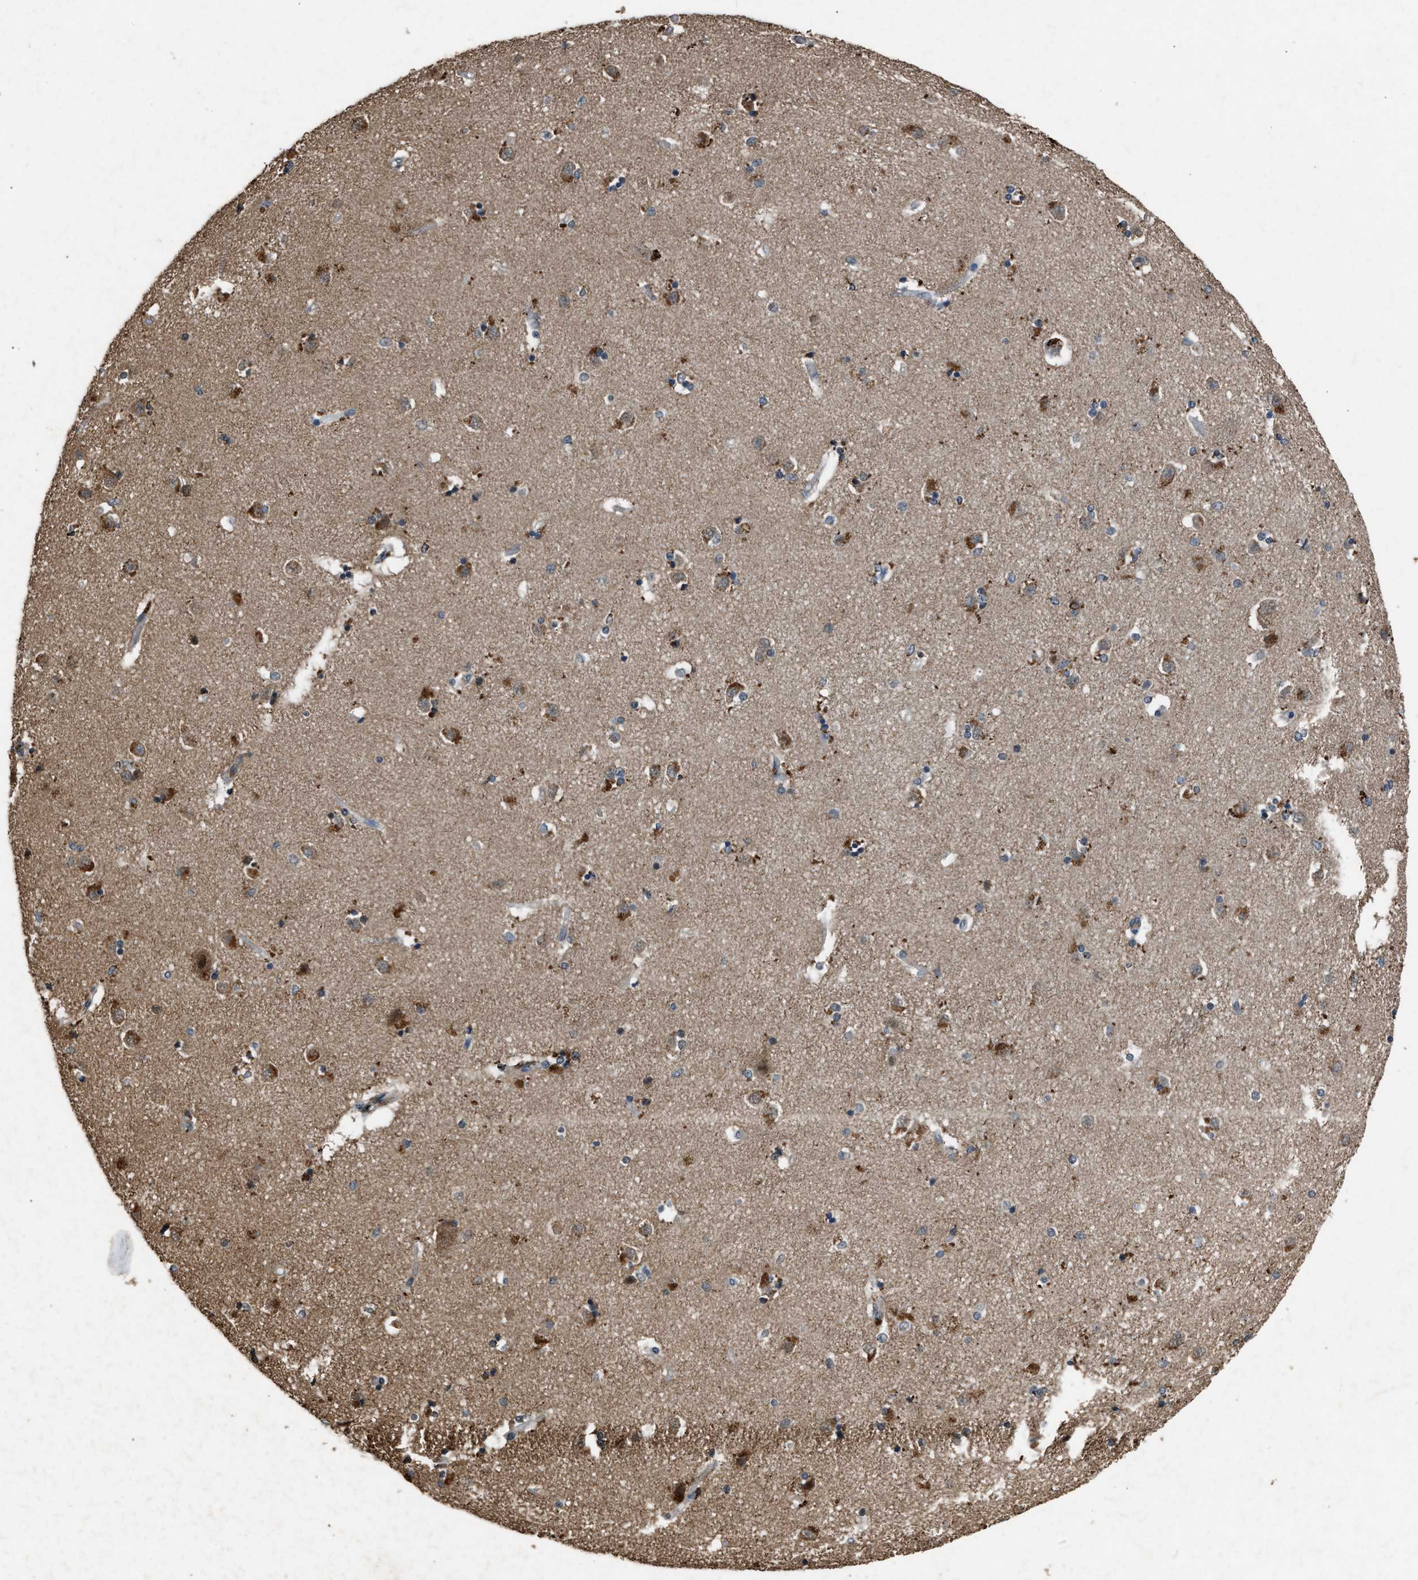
{"staining": {"intensity": "moderate", "quantity": "25%-75%", "location": "cytoplasmic/membranous"}, "tissue": "caudate", "cell_type": "Glial cells", "image_type": "normal", "snomed": [{"axis": "morphology", "description": "Normal tissue, NOS"}, {"axis": "topography", "description": "Lateral ventricle wall"}], "caption": "Protein positivity by IHC displays moderate cytoplasmic/membranous positivity in approximately 25%-75% of glial cells in unremarkable caudate.", "gene": "PSMD1", "patient": {"sex": "female", "age": 54}}